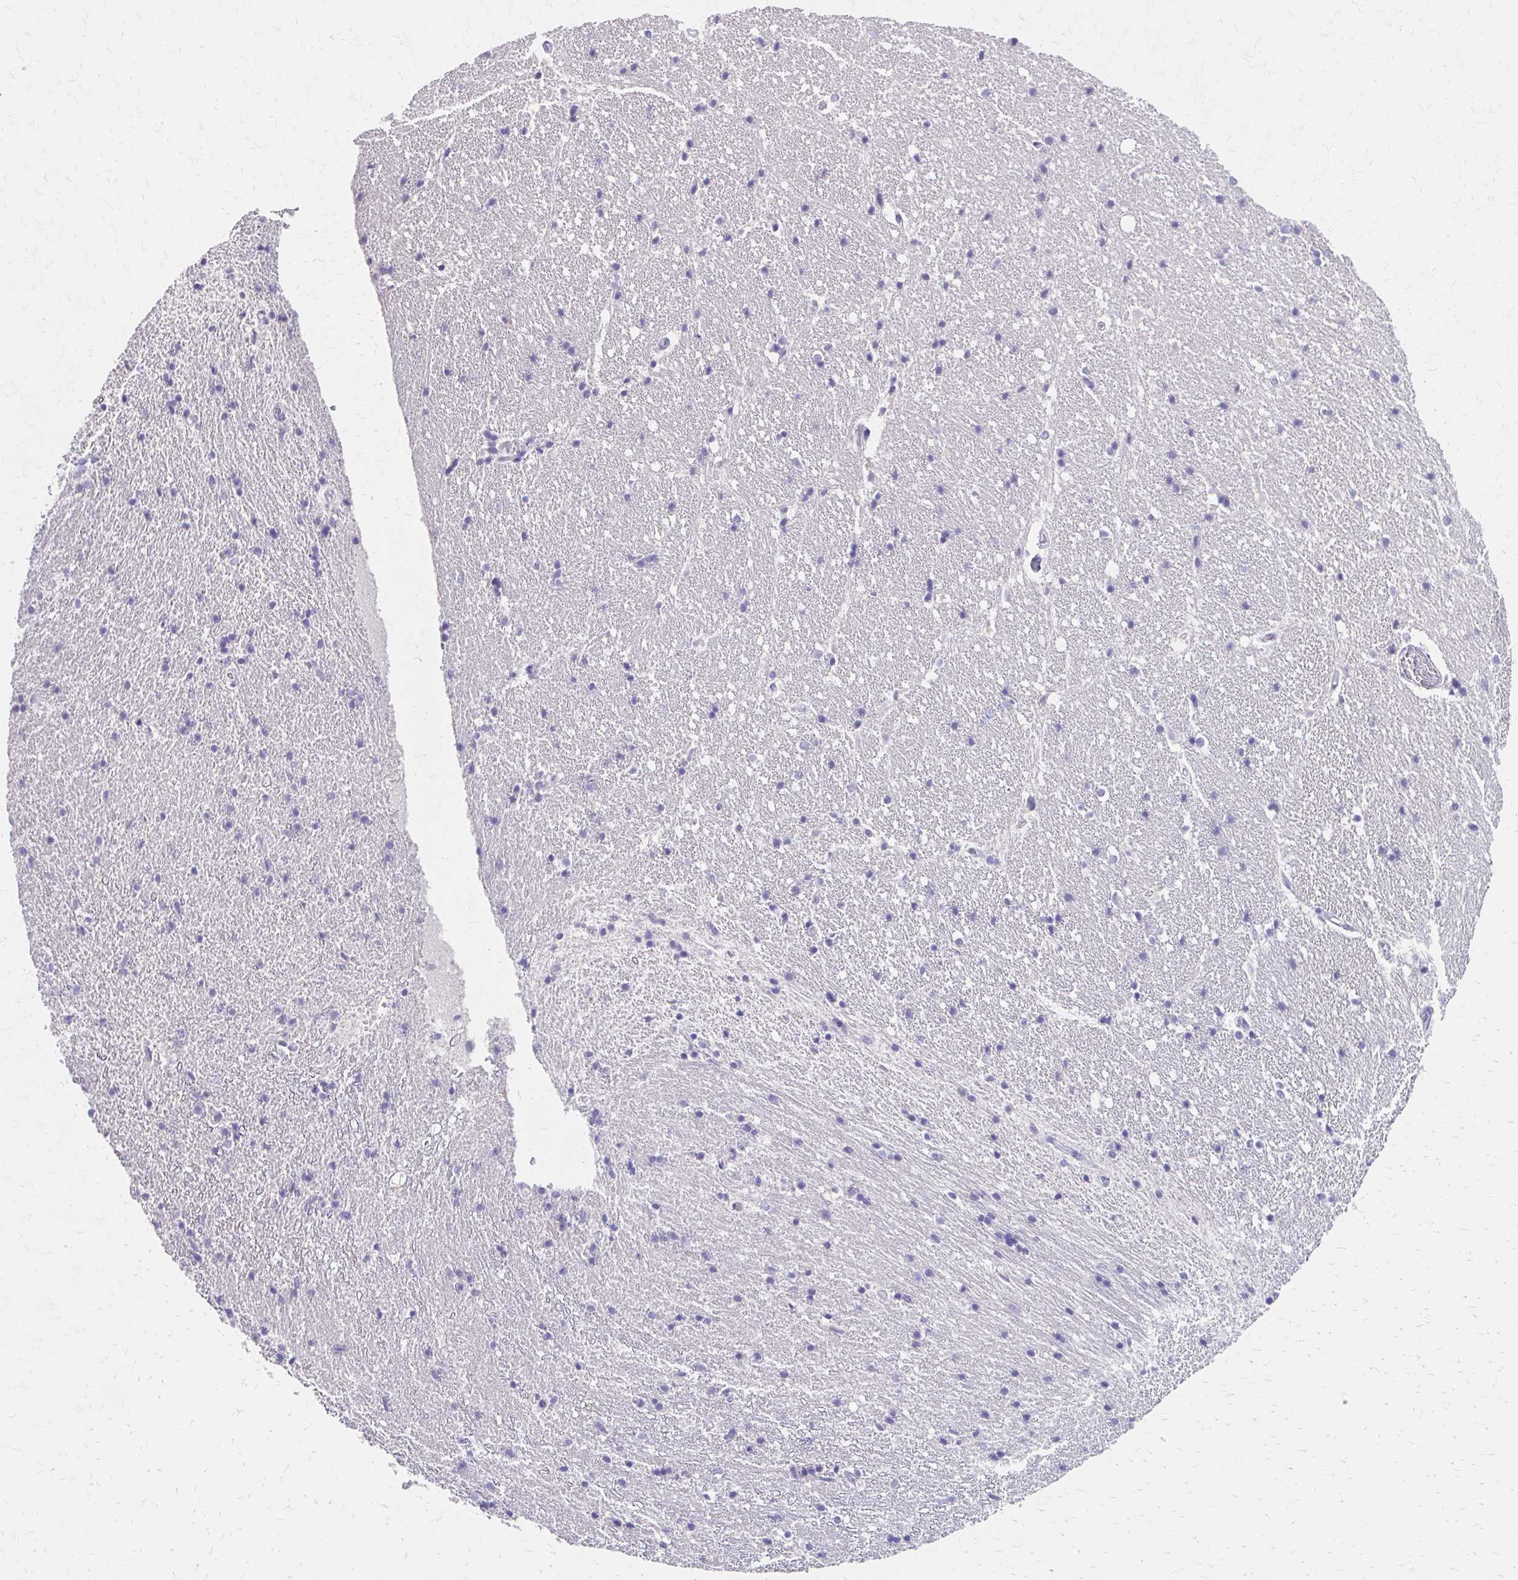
{"staining": {"intensity": "negative", "quantity": "none", "location": "none"}, "tissue": "hippocampus", "cell_type": "Glial cells", "image_type": "normal", "snomed": [{"axis": "morphology", "description": "Normal tissue, NOS"}, {"axis": "topography", "description": "Hippocampus"}], "caption": "Immunohistochemistry (IHC) micrograph of unremarkable hippocampus: human hippocampus stained with DAB exhibits no significant protein expression in glial cells. Nuclei are stained in blue.", "gene": "AZGP1", "patient": {"sex": "male", "age": 63}}